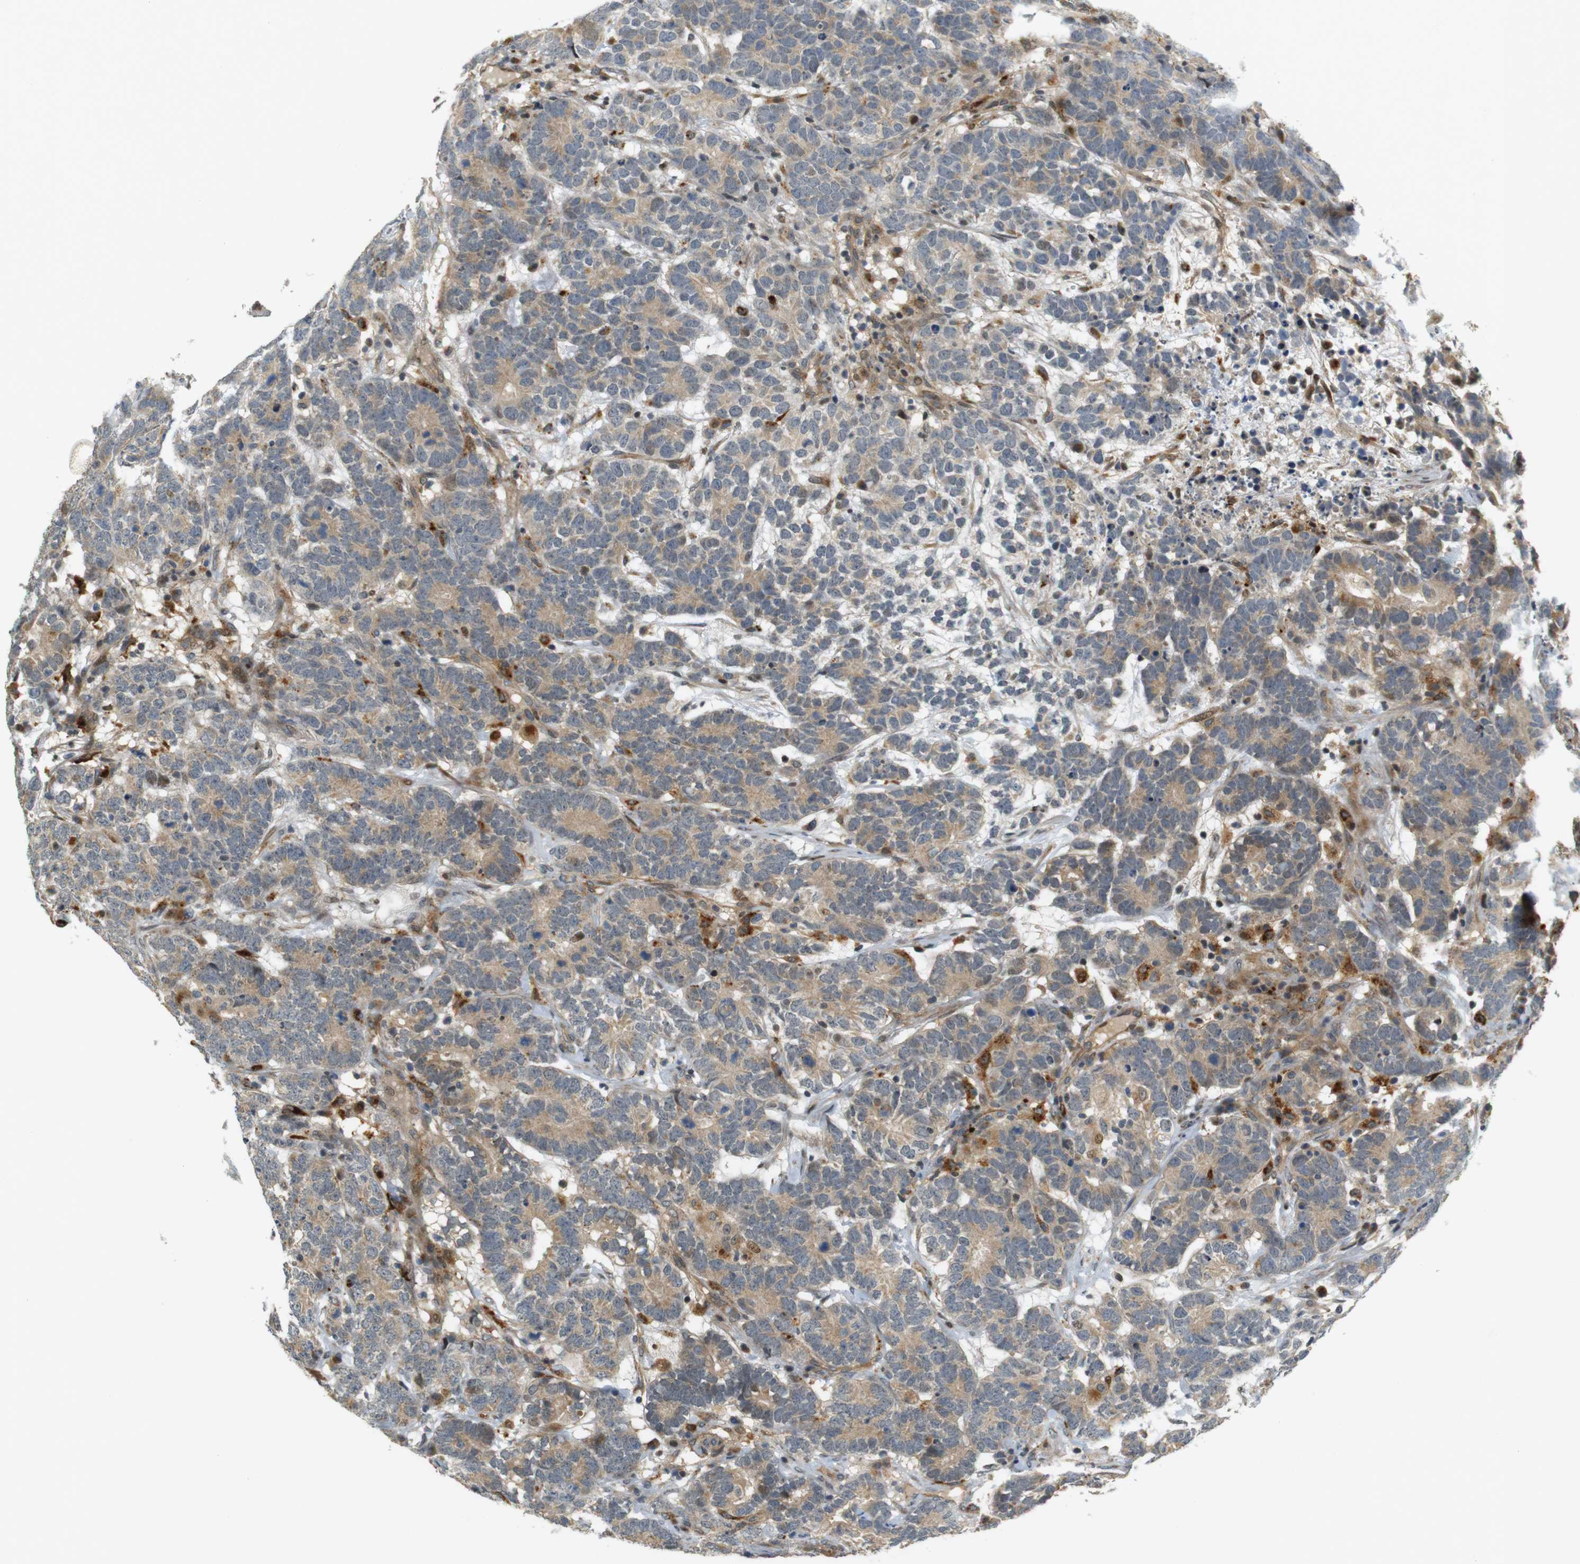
{"staining": {"intensity": "moderate", "quantity": ">75%", "location": "cytoplasmic/membranous"}, "tissue": "testis cancer", "cell_type": "Tumor cells", "image_type": "cancer", "snomed": [{"axis": "morphology", "description": "Carcinoma, Embryonal, NOS"}, {"axis": "topography", "description": "Testis"}], "caption": "A medium amount of moderate cytoplasmic/membranous staining is identified in approximately >75% of tumor cells in testis cancer (embryonal carcinoma) tissue.", "gene": "TSPAN9", "patient": {"sex": "male", "age": 26}}